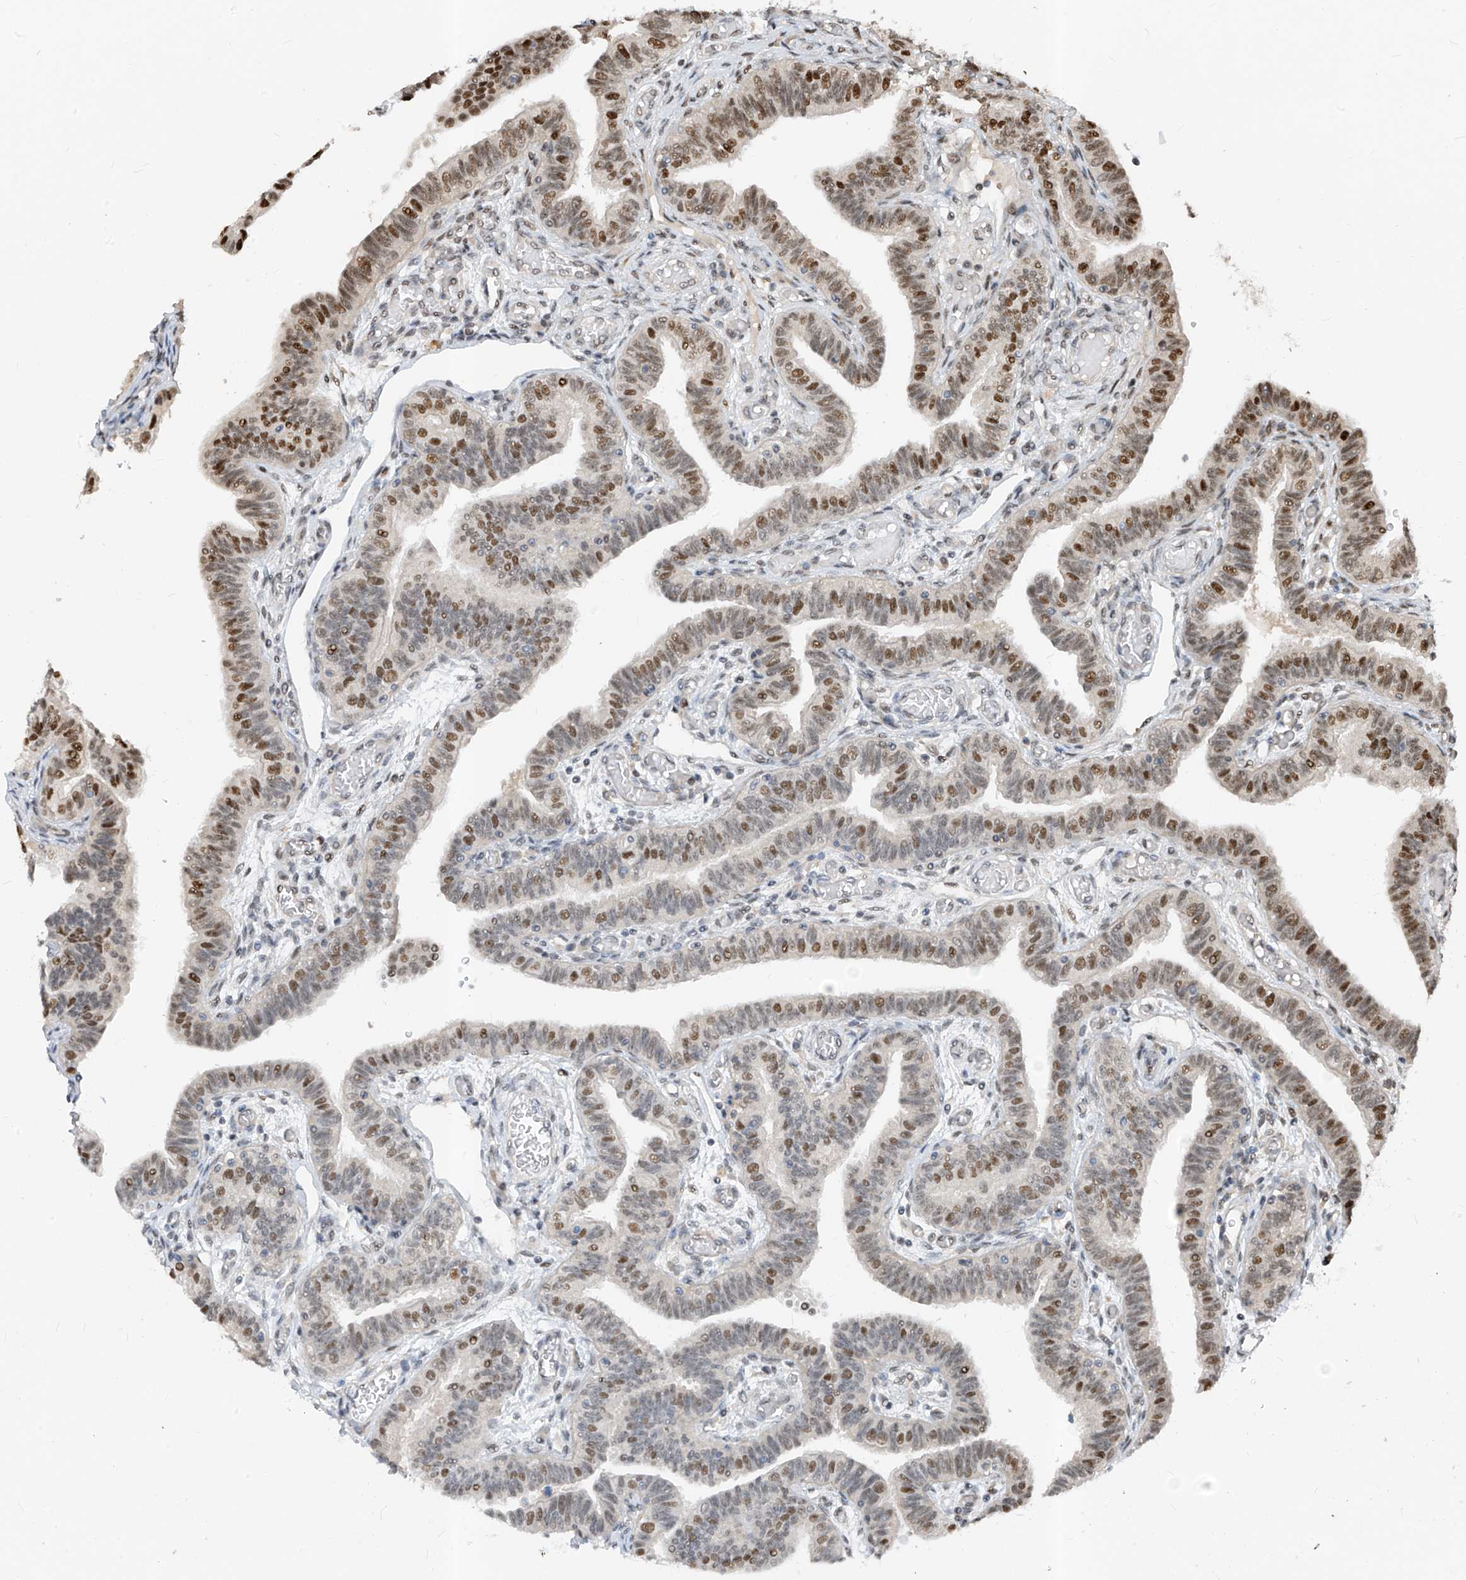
{"staining": {"intensity": "moderate", "quantity": ">75%", "location": "nuclear"}, "tissue": "fallopian tube", "cell_type": "Glandular cells", "image_type": "normal", "snomed": [{"axis": "morphology", "description": "Normal tissue, NOS"}, {"axis": "topography", "description": "Fallopian tube"}], "caption": "Immunohistochemical staining of unremarkable human fallopian tube displays medium levels of moderate nuclear positivity in approximately >75% of glandular cells. Ihc stains the protein of interest in brown and the nuclei are stained blue.", "gene": "RBP7", "patient": {"sex": "female", "age": 39}}